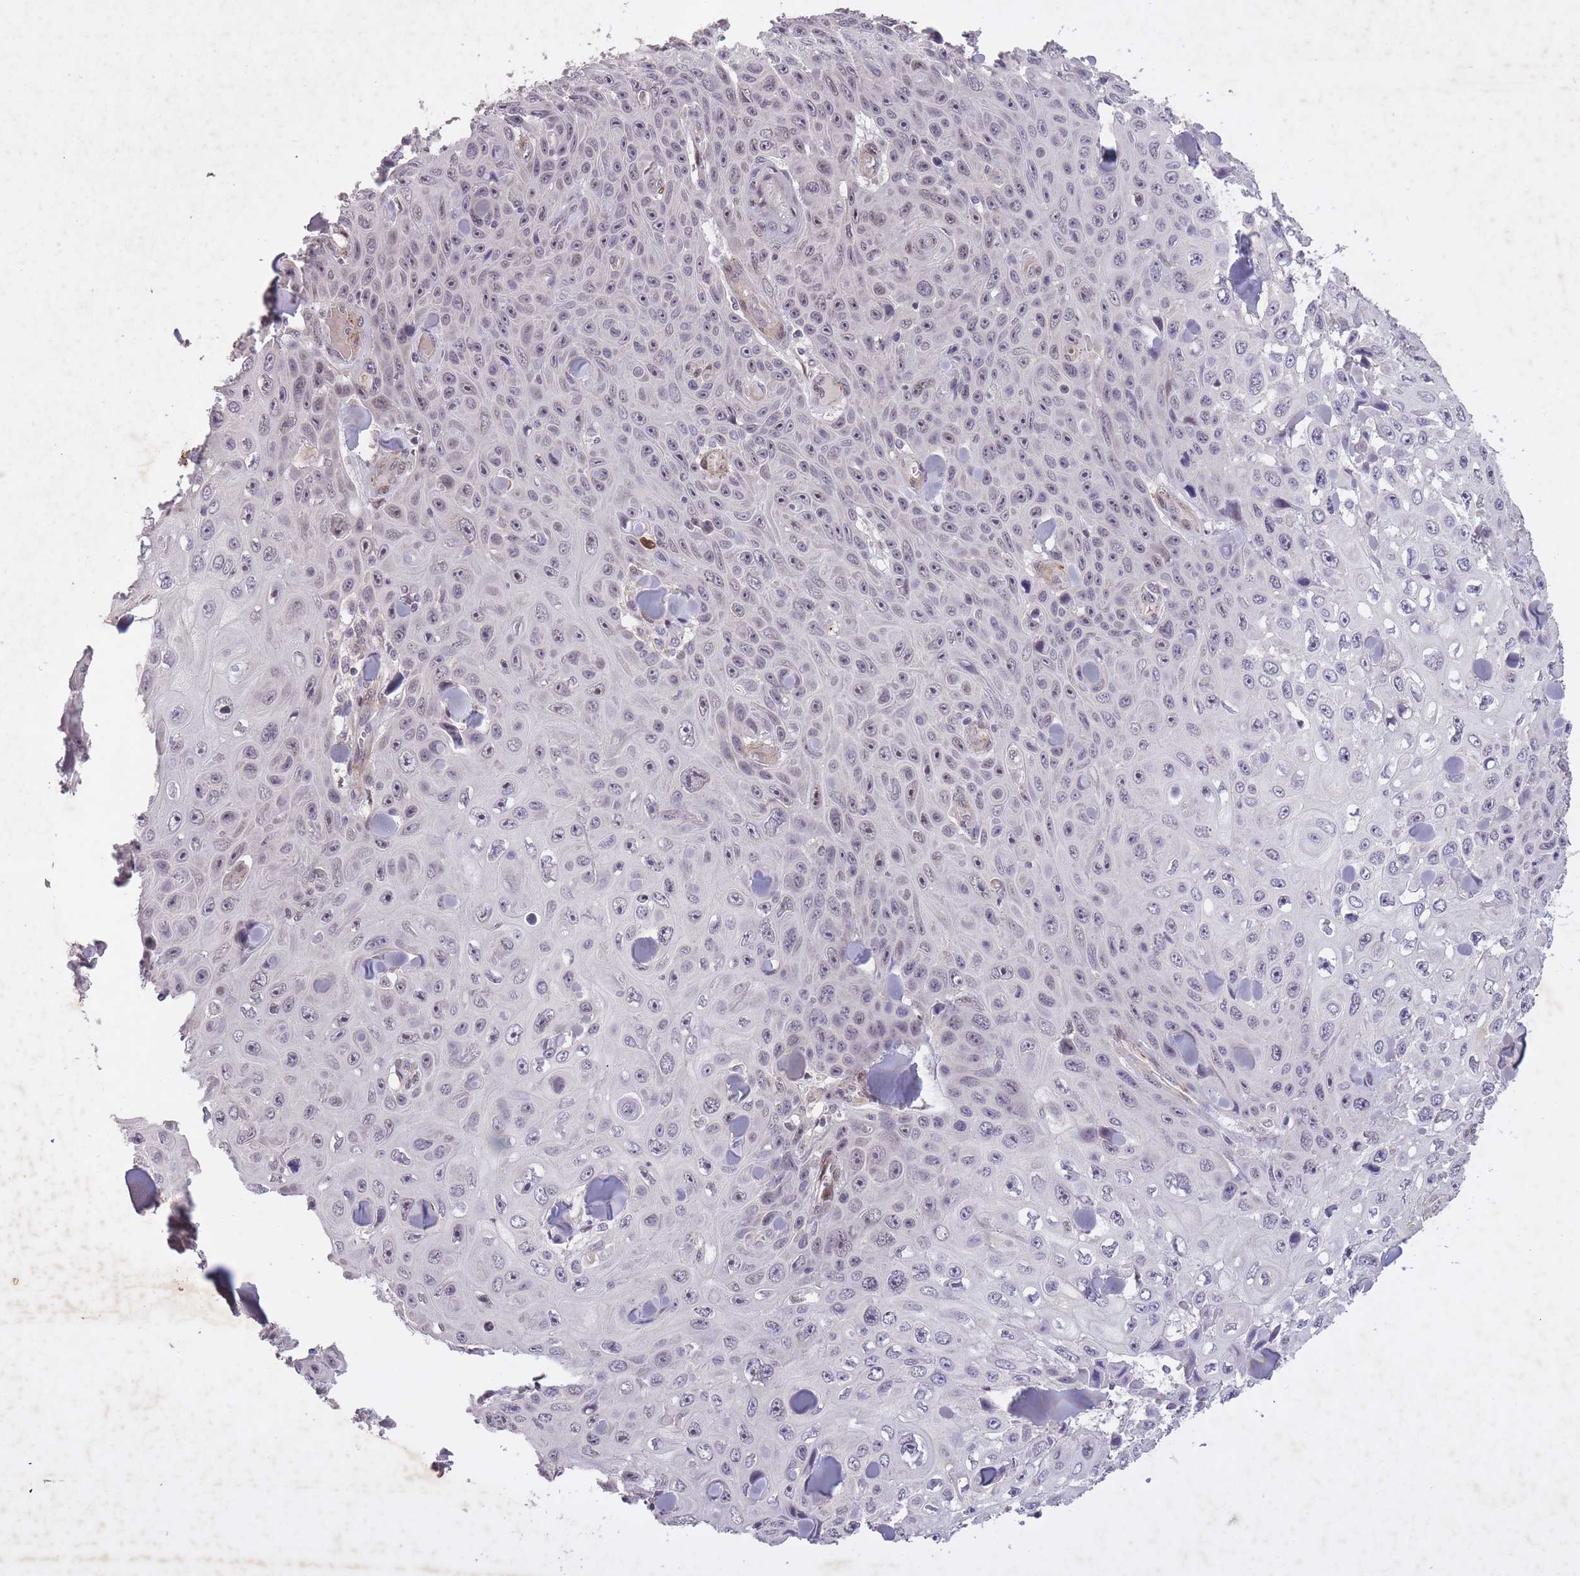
{"staining": {"intensity": "negative", "quantity": "none", "location": "none"}, "tissue": "skin cancer", "cell_type": "Tumor cells", "image_type": "cancer", "snomed": [{"axis": "morphology", "description": "Squamous cell carcinoma, NOS"}, {"axis": "topography", "description": "Skin"}], "caption": "Tumor cells show no significant protein expression in squamous cell carcinoma (skin).", "gene": "CBX6", "patient": {"sex": "male", "age": 82}}